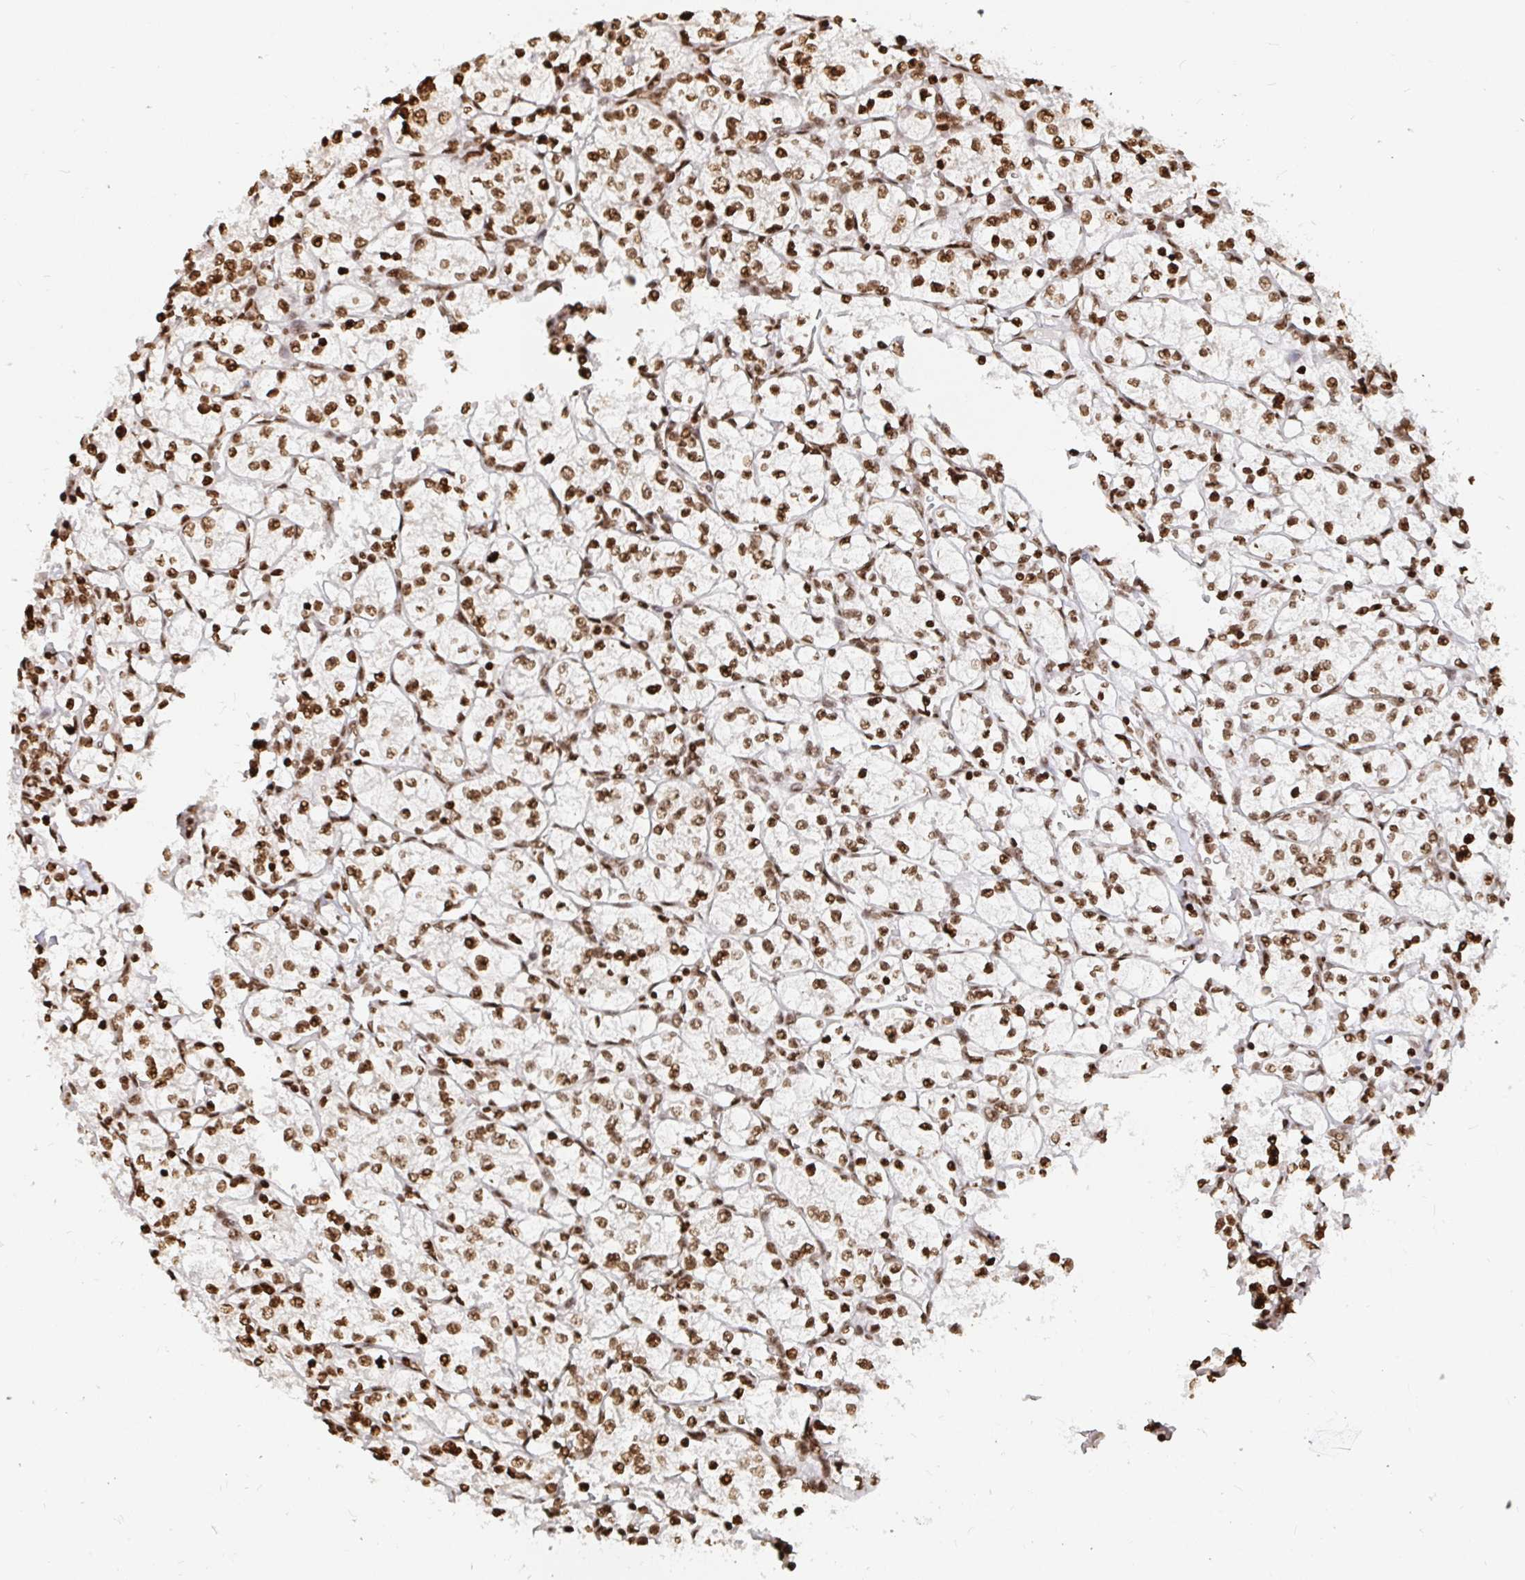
{"staining": {"intensity": "moderate", "quantity": ">75%", "location": "nuclear"}, "tissue": "renal cancer", "cell_type": "Tumor cells", "image_type": "cancer", "snomed": [{"axis": "morphology", "description": "Adenocarcinoma, NOS"}, {"axis": "topography", "description": "Kidney"}], "caption": "This photomicrograph reveals IHC staining of human renal cancer (adenocarcinoma), with medium moderate nuclear expression in about >75% of tumor cells.", "gene": "H2BC5", "patient": {"sex": "female", "age": 64}}